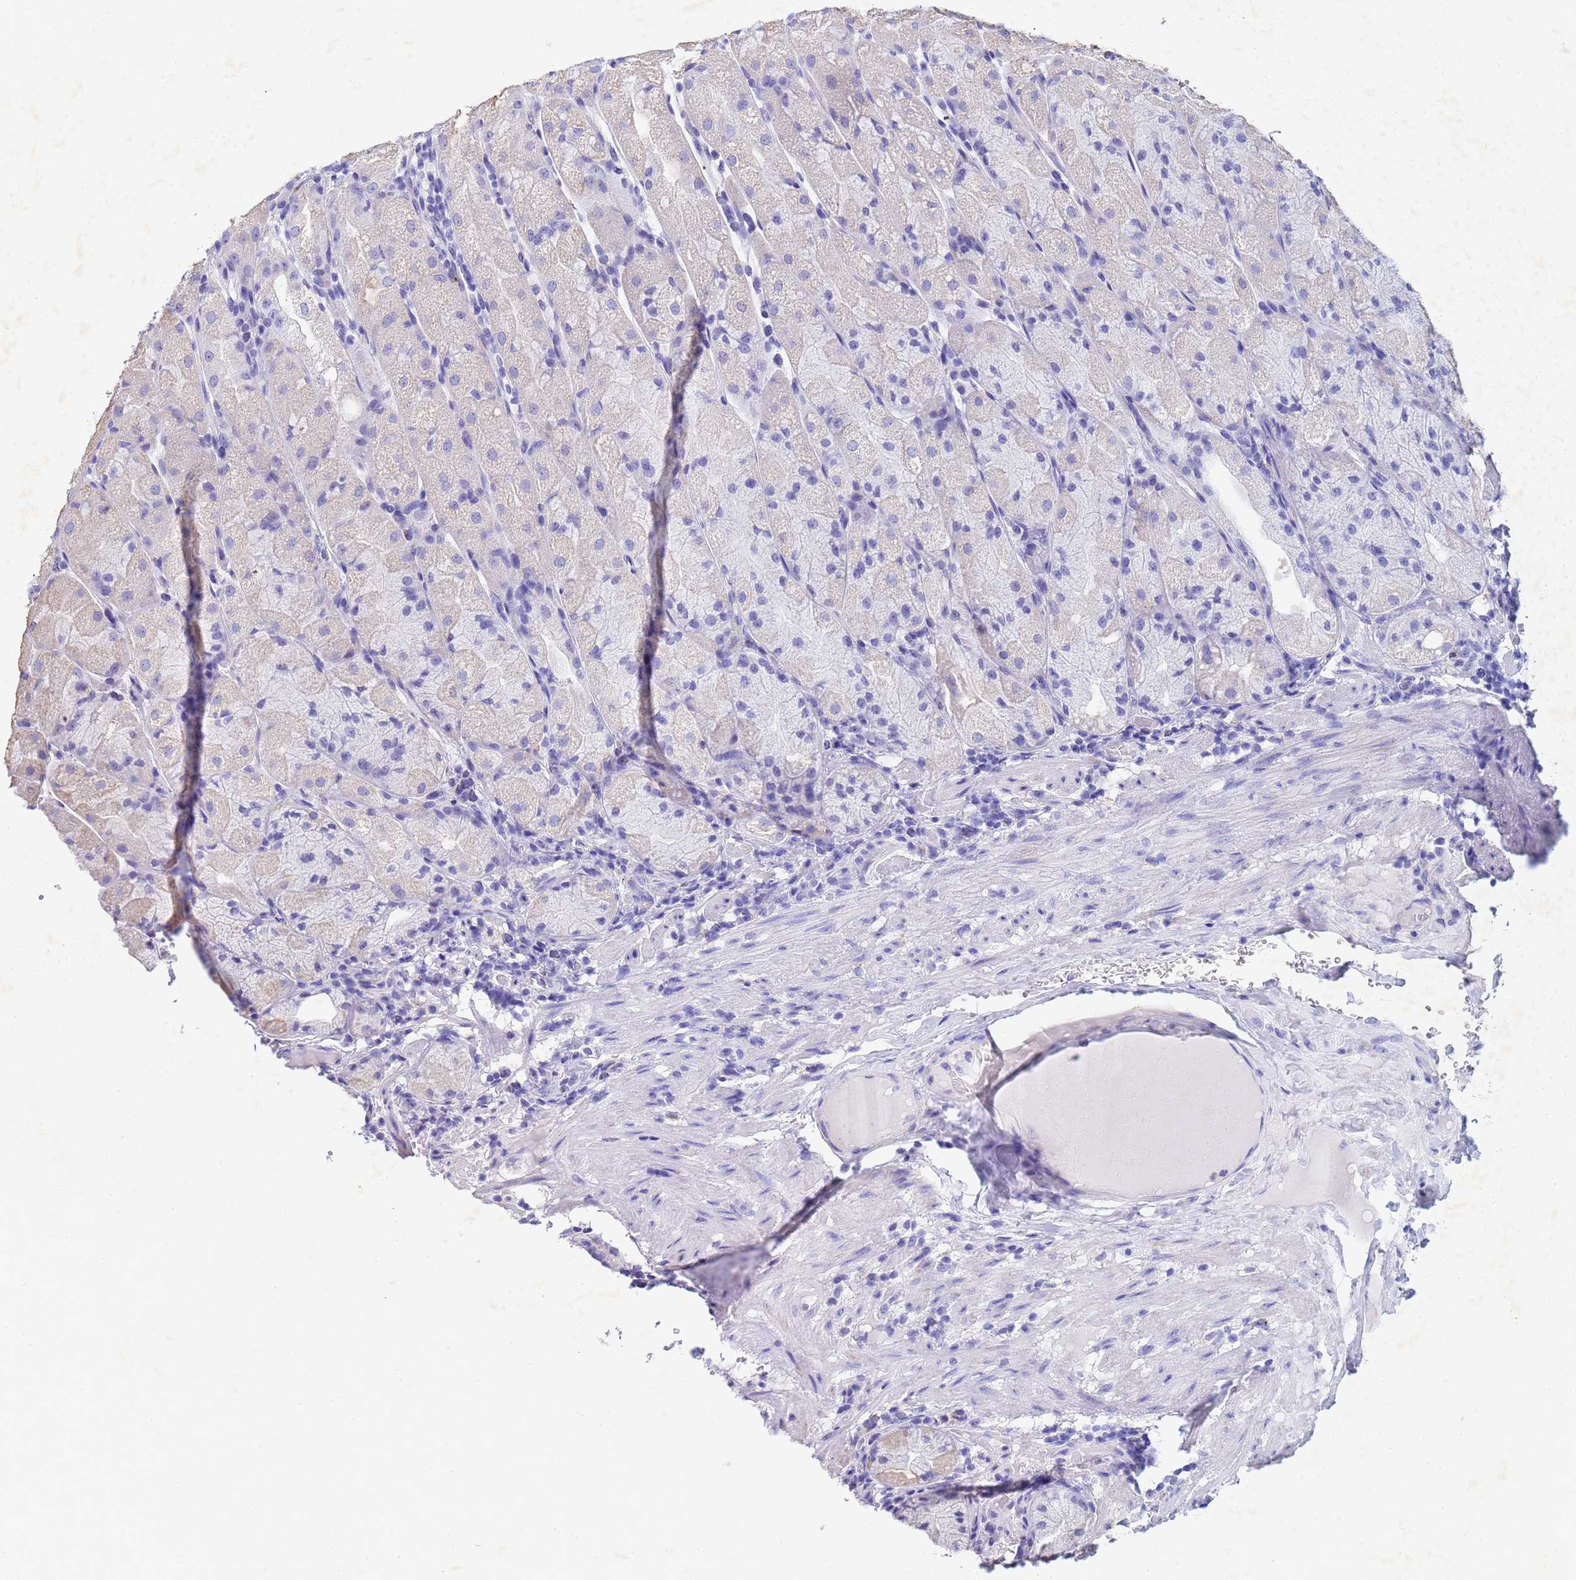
{"staining": {"intensity": "negative", "quantity": "none", "location": "none"}, "tissue": "stomach", "cell_type": "Glandular cells", "image_type": "normal", "snomed": [{"axis": "morphology", "description": "Normal tissue, NOS"}, {"axis": "topography", "description": "Stomach, upper"}], "caption": "The histopathology image displays no significant expression in glandular cells of stomach. Brightfield microscopy of IHC stained with DAB (3,3'-diaminobenzidine) (brown) and hematoxylin (blue), captured at high magnification.", "gene": "CSTB", "patient": {"sex": "male", "age": 52}}